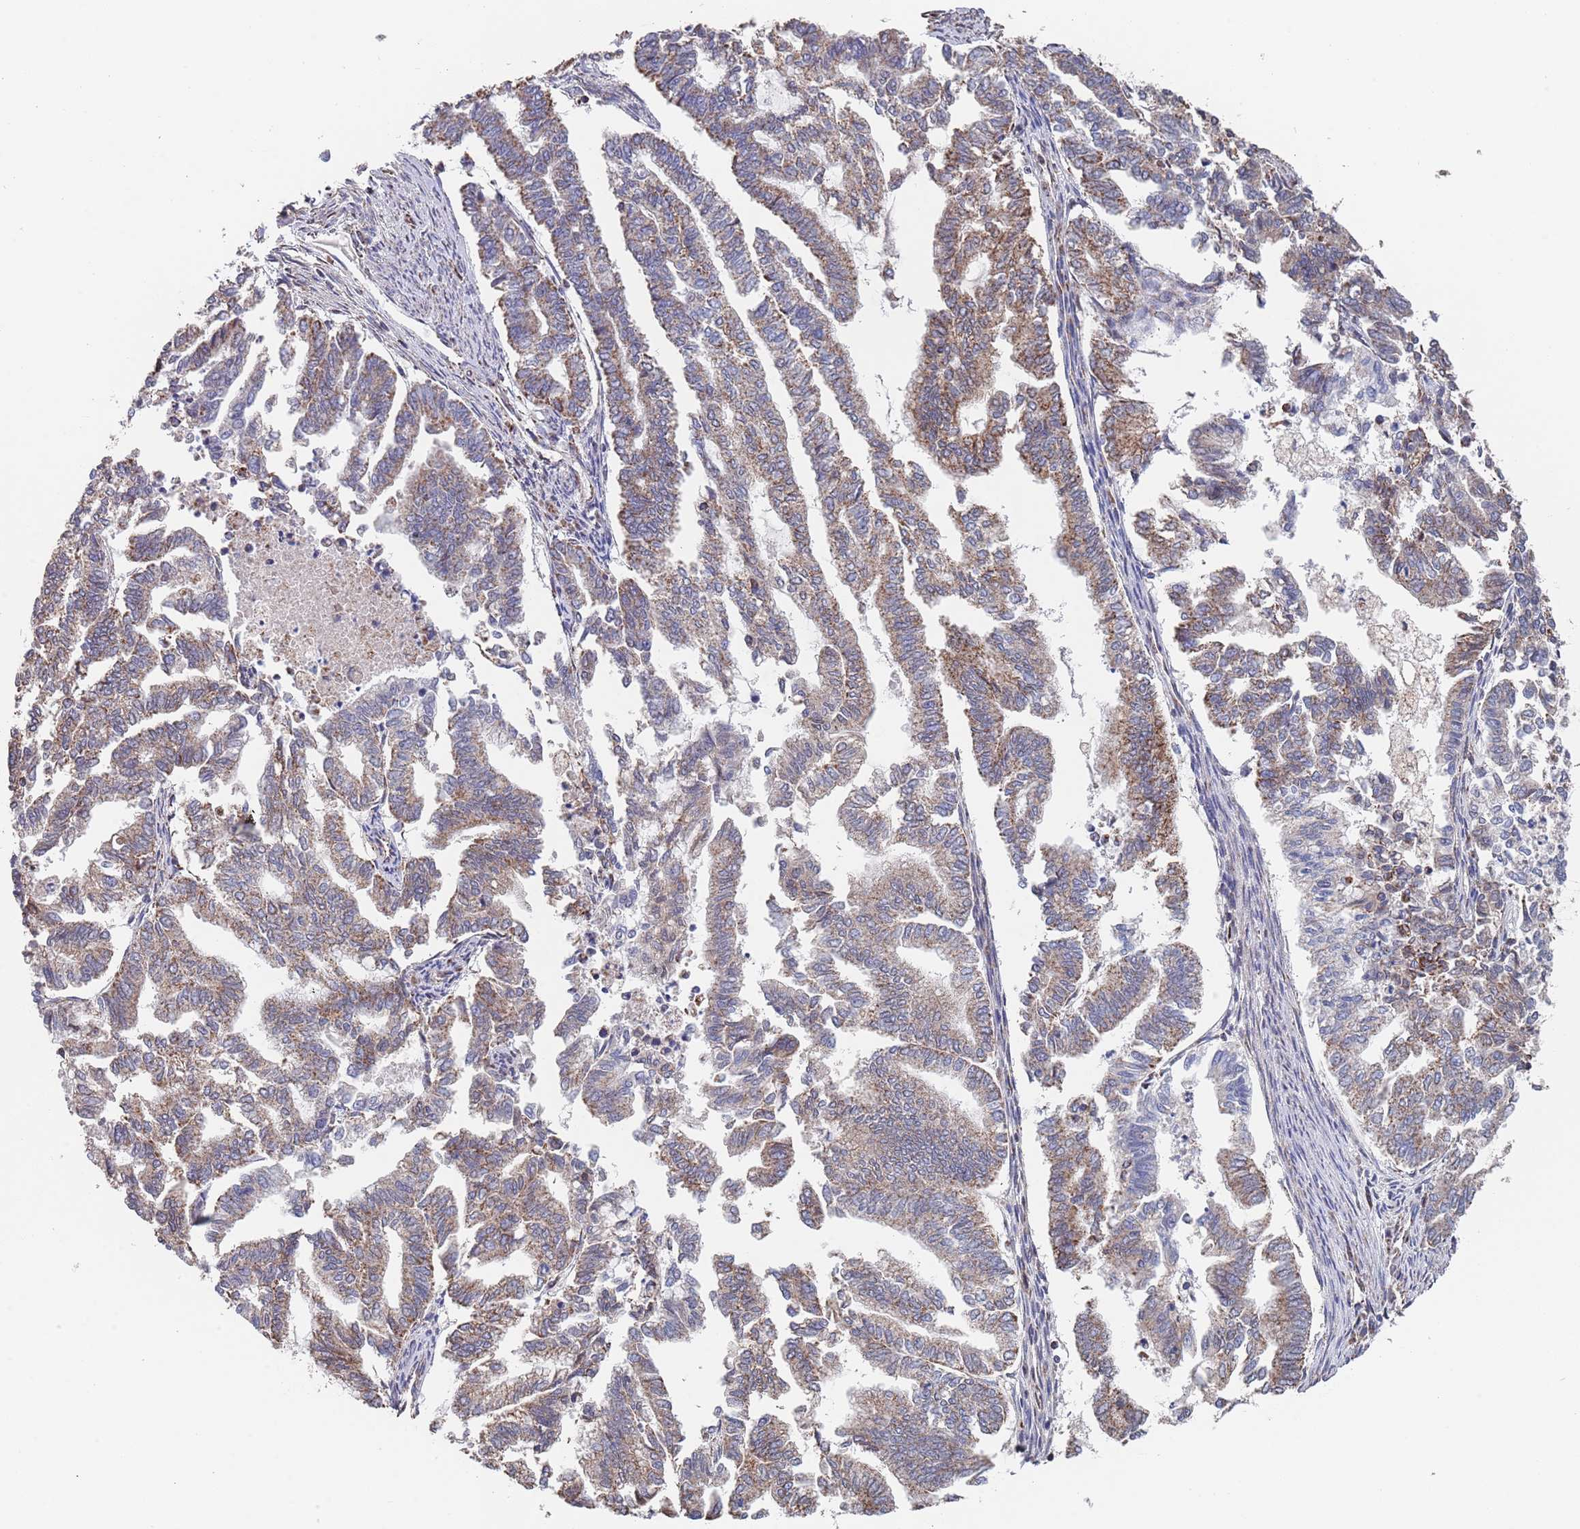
{"staining": {"intensity": "moderate", "quantity": ">75%", "location": "cytoplasmic/membranous"}, "tissue": "endometrial cancer", "cell_type": "Tumor cells", "image_type": "cancer", "snomed": [{"axis": "morphology", "description": "Adenocarcinoma, NOS"}, {"axis": "topography", "description": "Endometrium"}], "caption": "This photomicrograph demonstrates immunohistochemistry staining of endometrial adenocarcinoma, with medium moderate cytoplasmic/membranous staining in about >75% of tumor cells.", "gene": "PGP", "patient": {"sex": "female", "age": 79}}